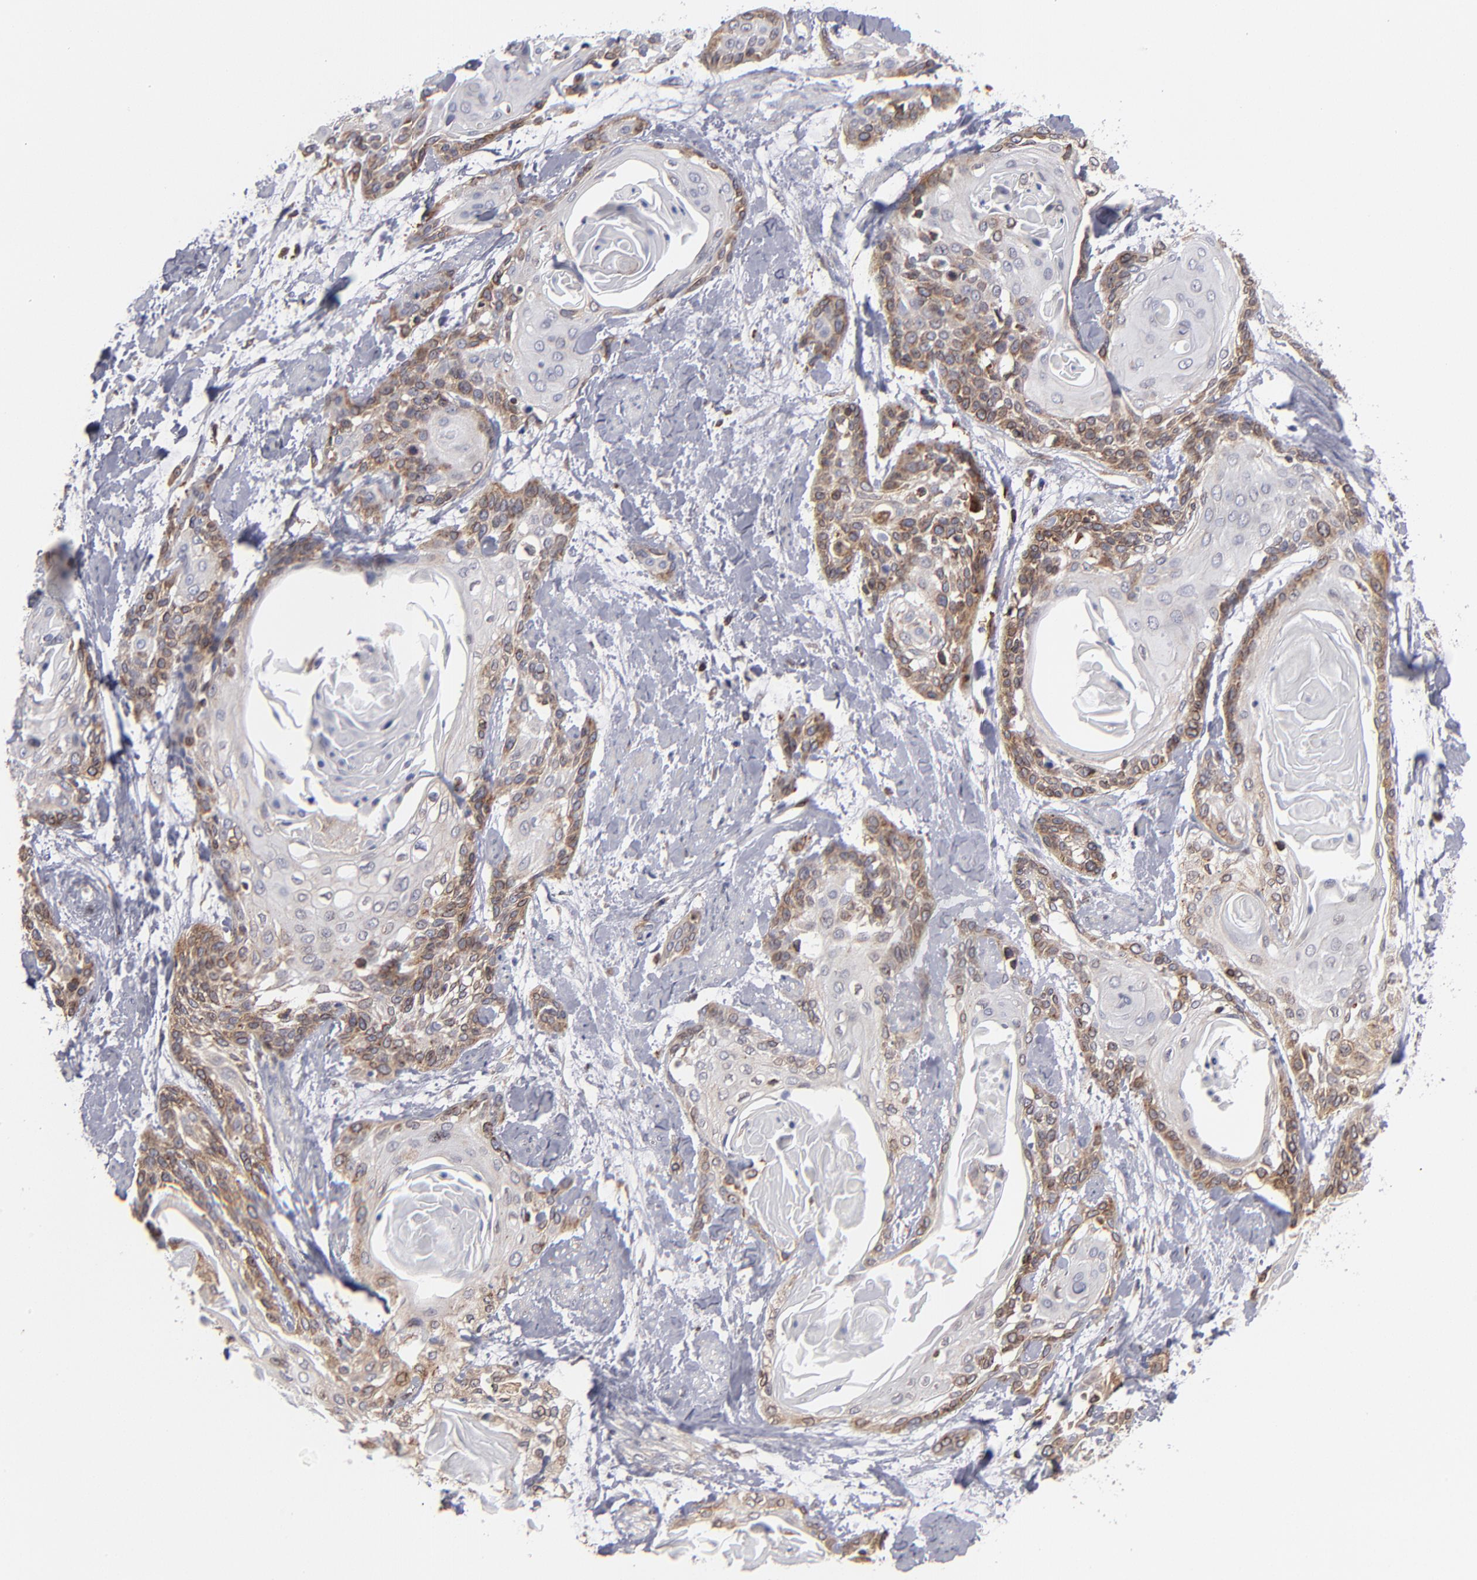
{"staining": {"intensity": "moderate", "quantity": ">75%", "location": "cytoplasmic/membranous"}, "tissue": "cervical cancer", "cell_type": "Tumor cells", "image_type": "cancer", "snomed": [{"axis": "morphology", "description": "Squamous cell carcinoma, NOS"}, {"axis": "topography", "description": "Cervix"}], "caption": "This histopathology image displays immunohistochemistry (IHC) staining of human cervical cancer (squamous cell carcinoma), with medium moderate cytoplasmic/membranous staining in about >75% of tumor cells.", "gene": "TMX1", "patient": {"sex": "female", "age": 57}}